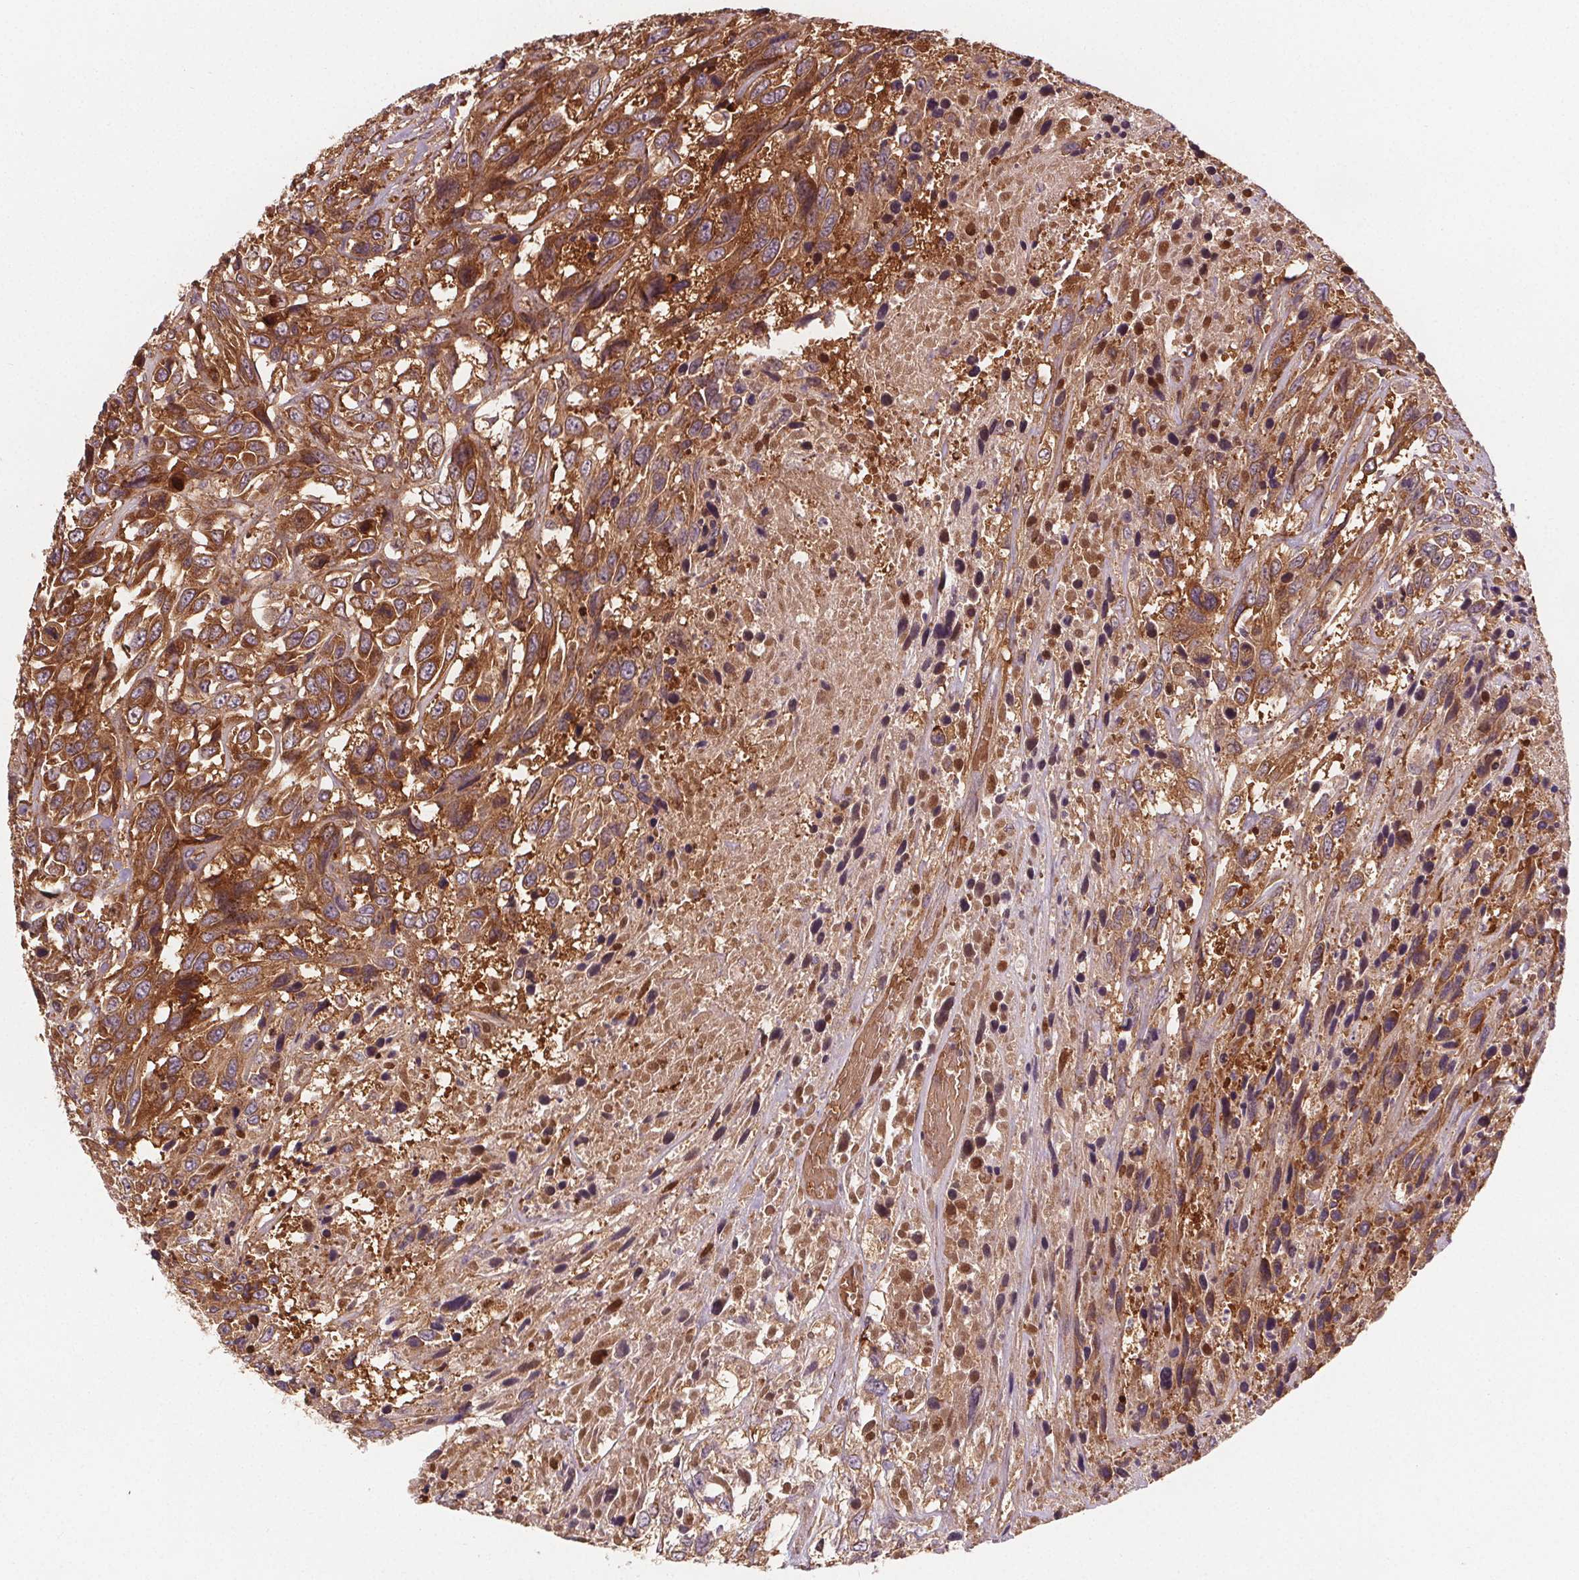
{"staining": {"intensity": "moderate", "quantity": ">75%", "location": "cytoplasmic/membranous"}, "tissue": "urothelial cancer", "cell_type": "Tumor cells", "image_type": "cancer", "snomed": [{"axis": "morphology", "description": "Urothelial carcinoma, High grade"}, {"axis": "topography", "description": "Urinary bladder"}], "caption": "Protein expression analysis of human urothelial cancer reveals moderate cytoplasmic/membranous positivity in about >75% of tumor cells.", "gene": "EIF3D", "patient": {"sex": "female", "age": 70}}